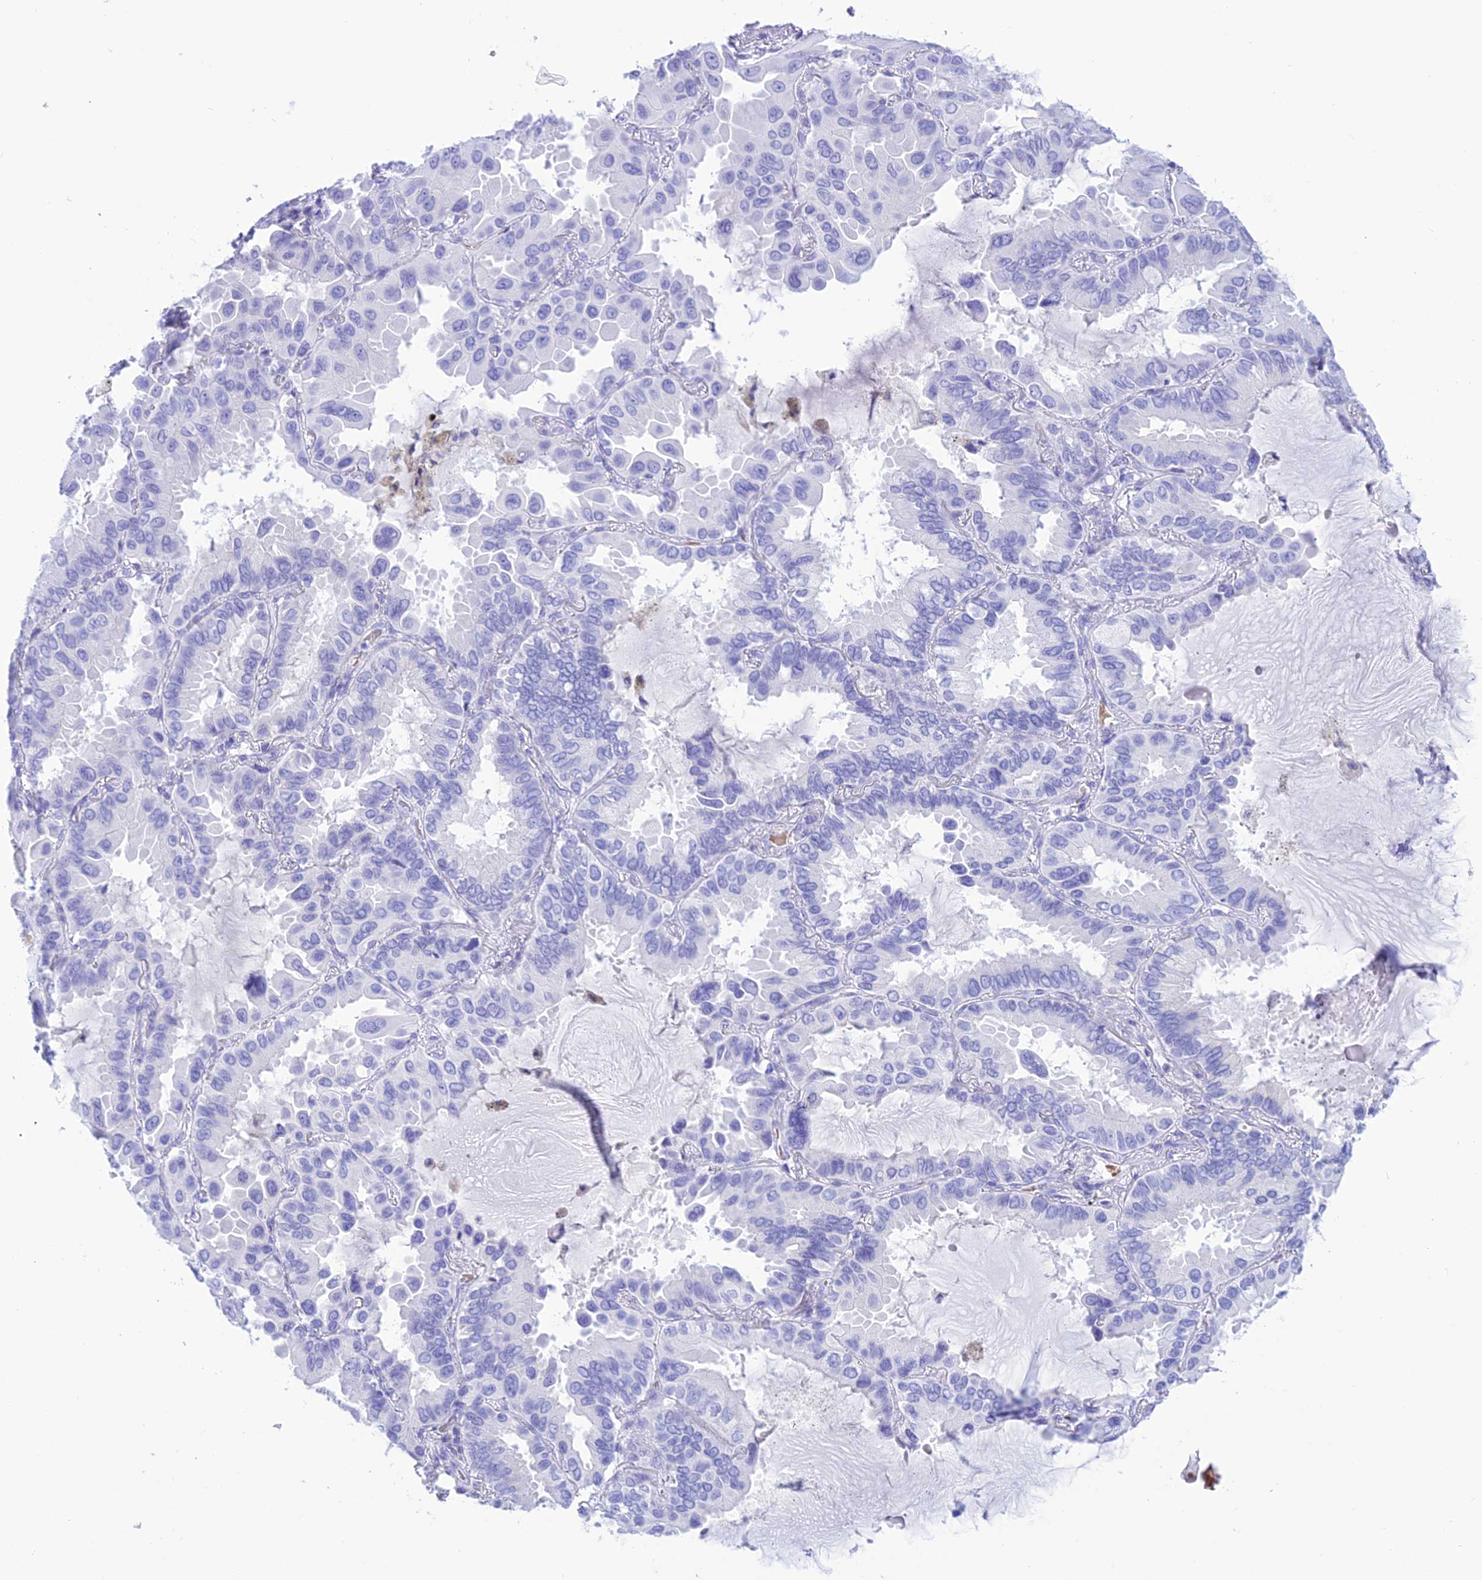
{"staining": {"intensity": "negative", "quantity": "none", "location": "none"}, "tissue": "lung cancer", "cell_type": "Tumor cells", "image_type": "cancer", "snomed": [{"axis": "morphology", "description": "Adenocarcinoma, NOS"}, {"axis": "topography", "description": "Lung"}], "caption": "A high-resolution histopathology image shows immunohistochemistry (IHC) staining of adenocarcinoma (lung), which reveals no significant staining in tumor cells. Nuclei are stained in blue.", "gene": "GLYATL1", "patient": {"sex": "male", "age": 64}}